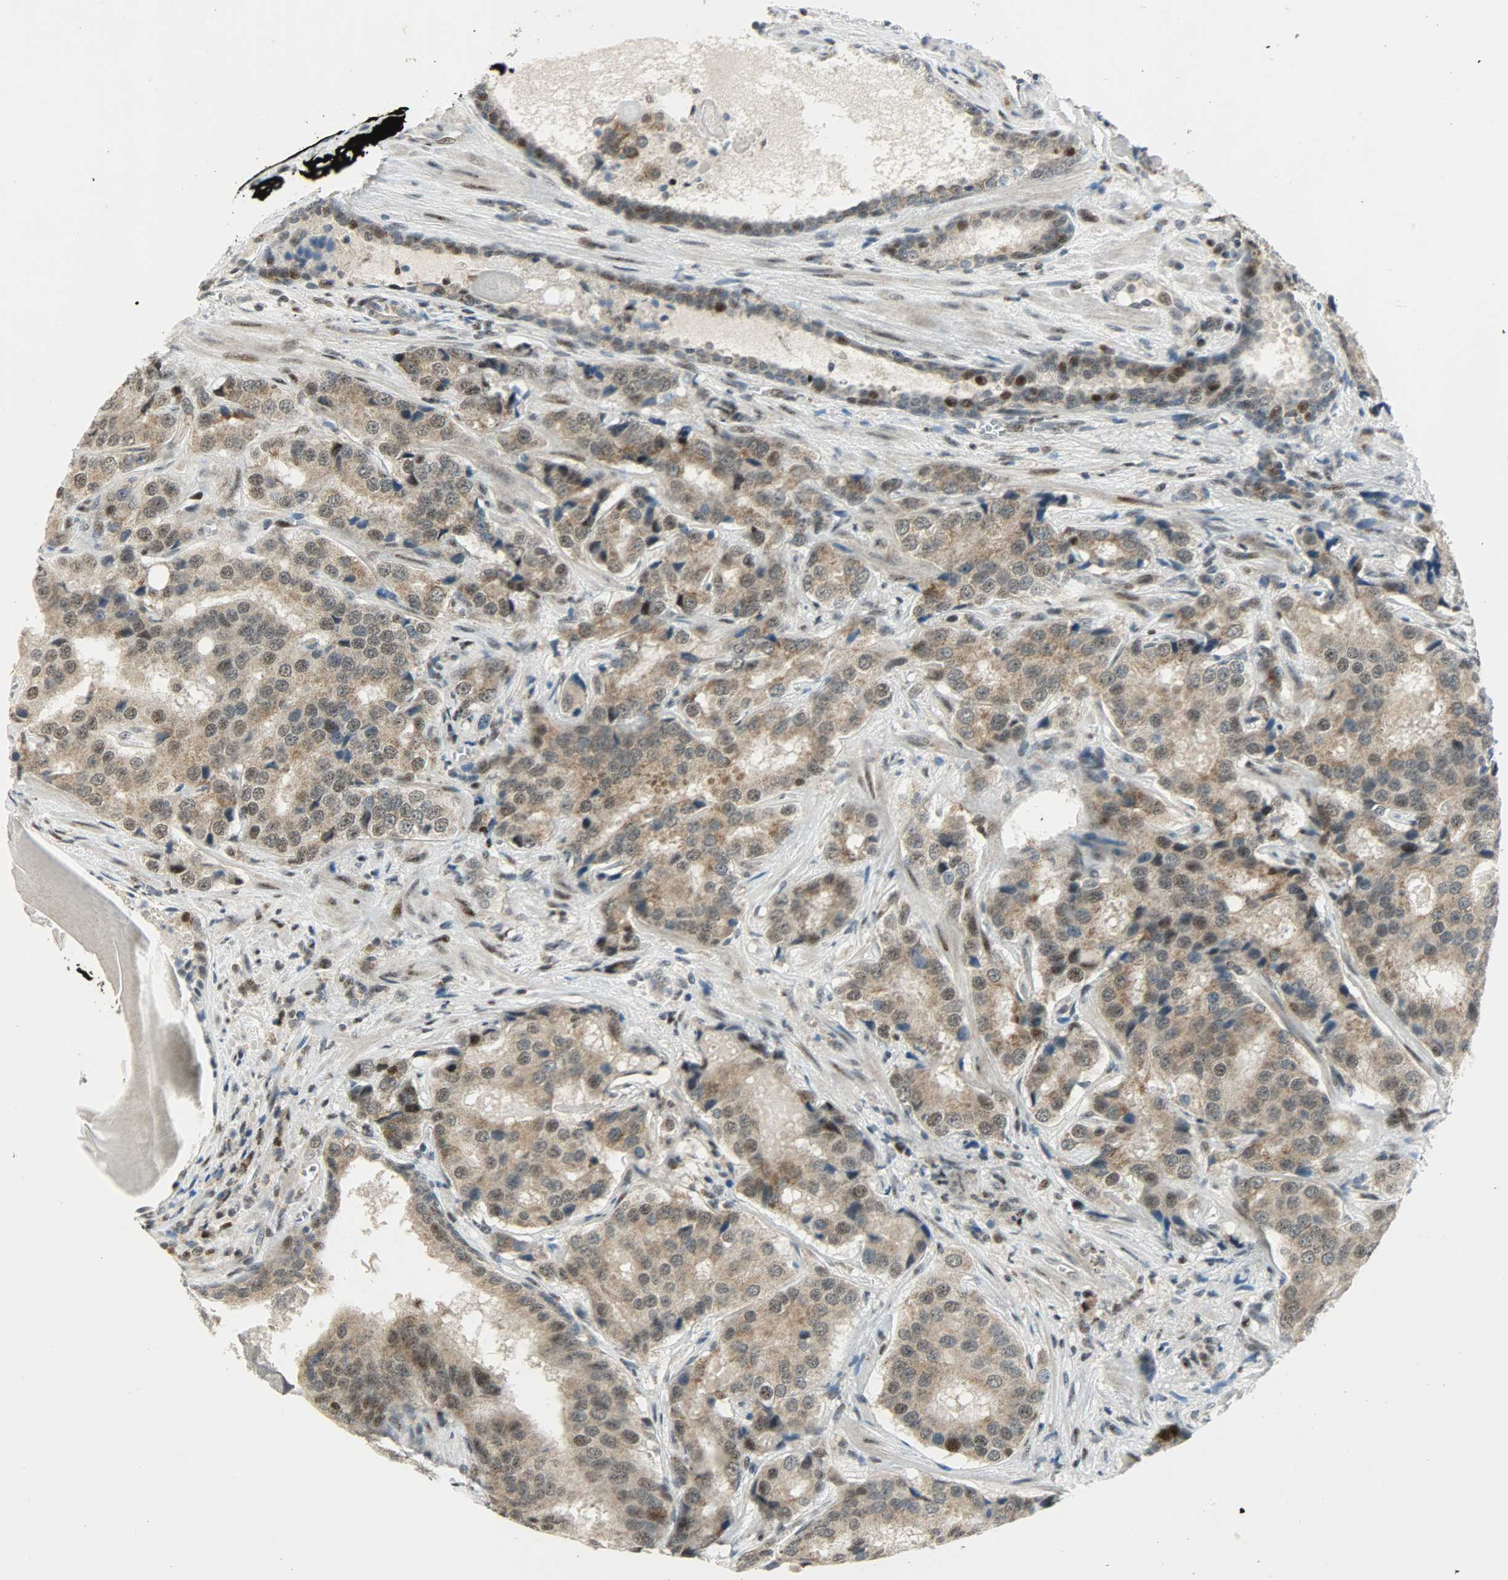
{"staining": {"intensity": "moderate", "quantity": ">75%", "location": "cytoplasmic/membranous"}, "tissue": "prostate cancer", "cell_type": "Tumor cells", "image_type": "cancer", "snomed": [{"axis": "morphology", "description": "Adenocarcinoma, High grade"}, {"axis": "topography", "description": "Prostate"}], "caption": "Prostate cancer stained with a brown dye shows moderate cytoplasmic/membranous positive staining in about >75% of tumor cells.", "gene": "IL15", "patient": {"sex": "male", "age": 58}}